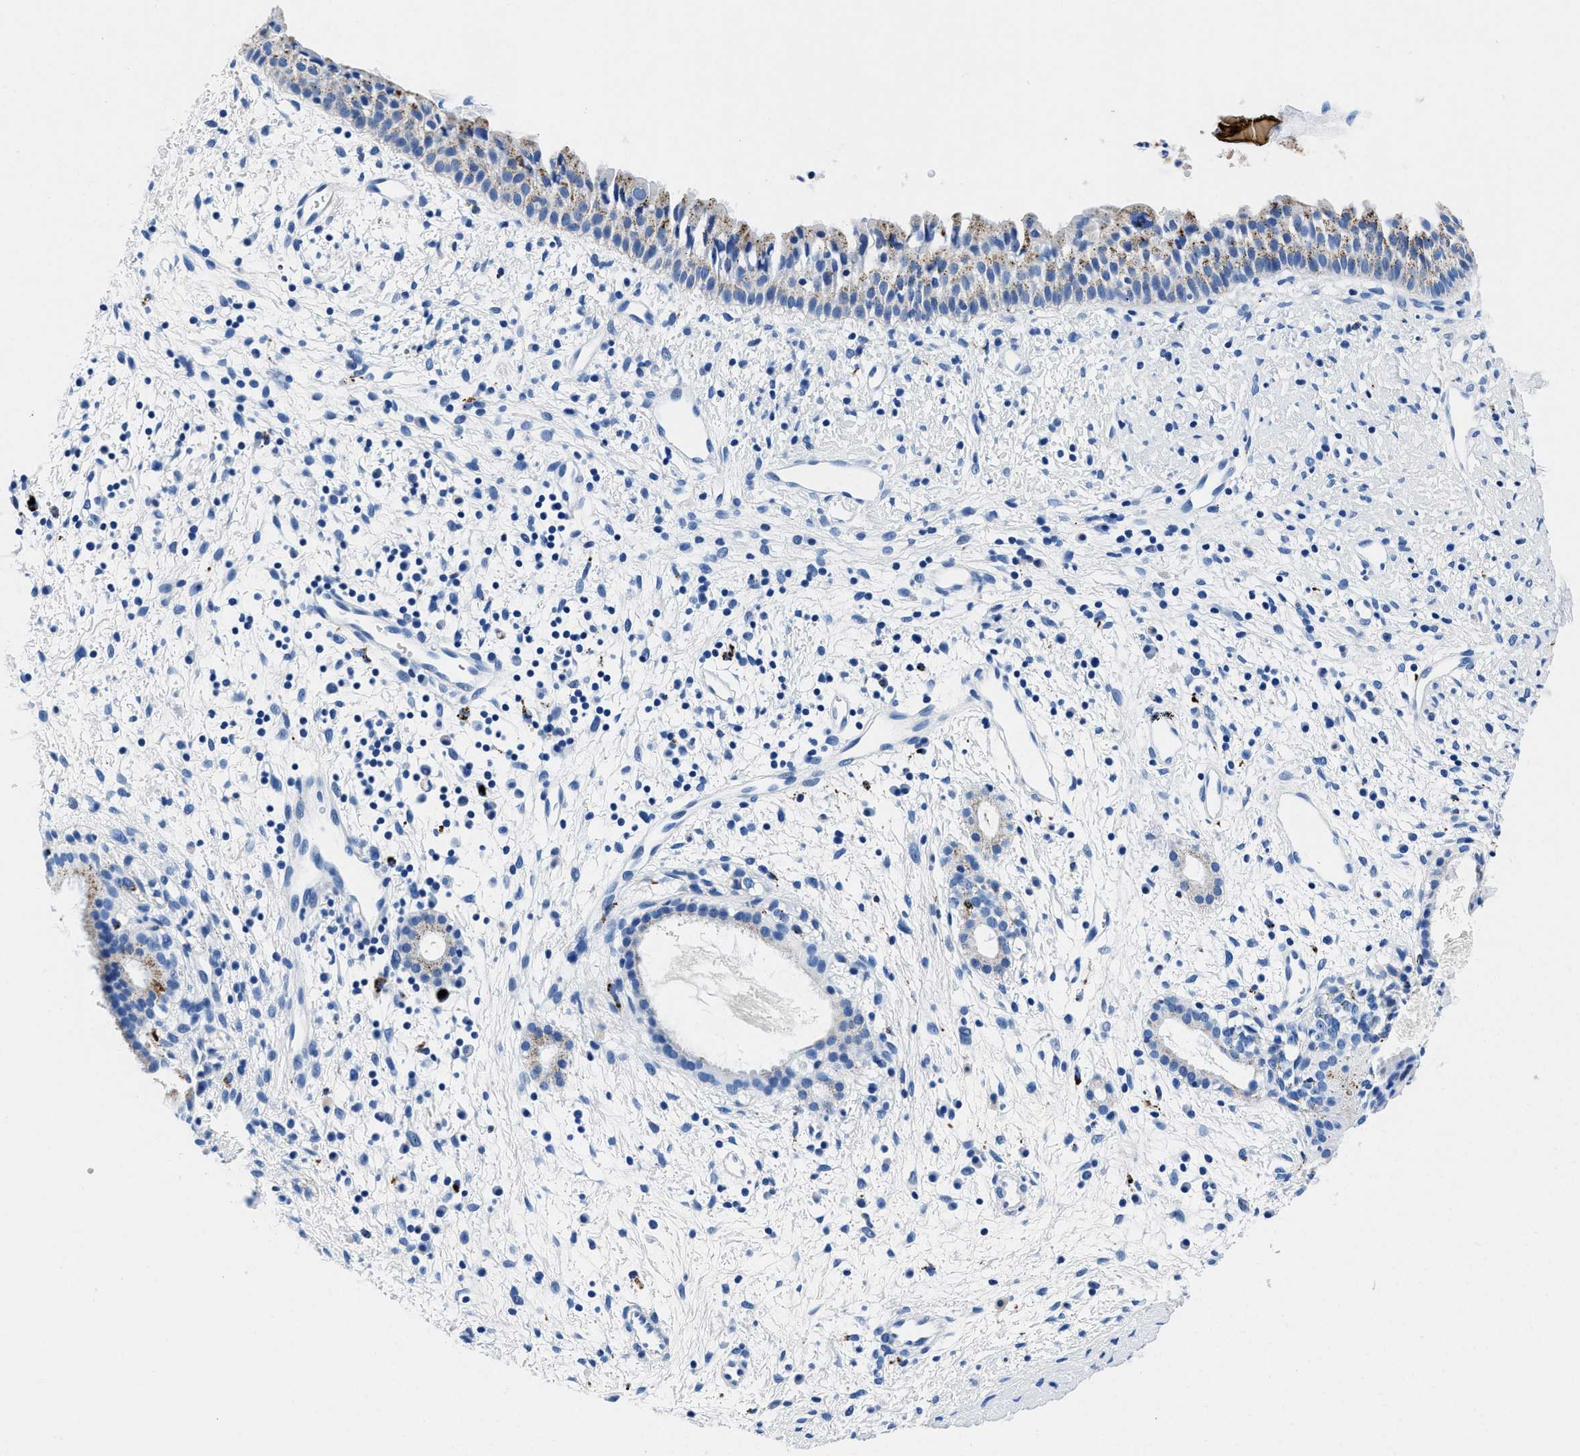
{"staining": {"intensity": "moderate", "quantity": "25%-75%", "location": "cytoplasmic/membranous"}, "tissue": "nasopharynx", "cell_type": "Respiratory epithelial cells", "image_type": "normal", "snomed": [{"axis": "morphology", "description": "Normal tissue, NOS"}, {"axis": "topography", "description": "Nasopharynx"}], "caption": "High-power microscopy captured an IHC histopathology image of normal nasopharynx, revealing moderate cytoplasmic/membranous positivity in approximately 25%-75% of respiratory epithelial cells.", "gene": "OR14K1", "patient": {"sex": "male", "age": 22}}